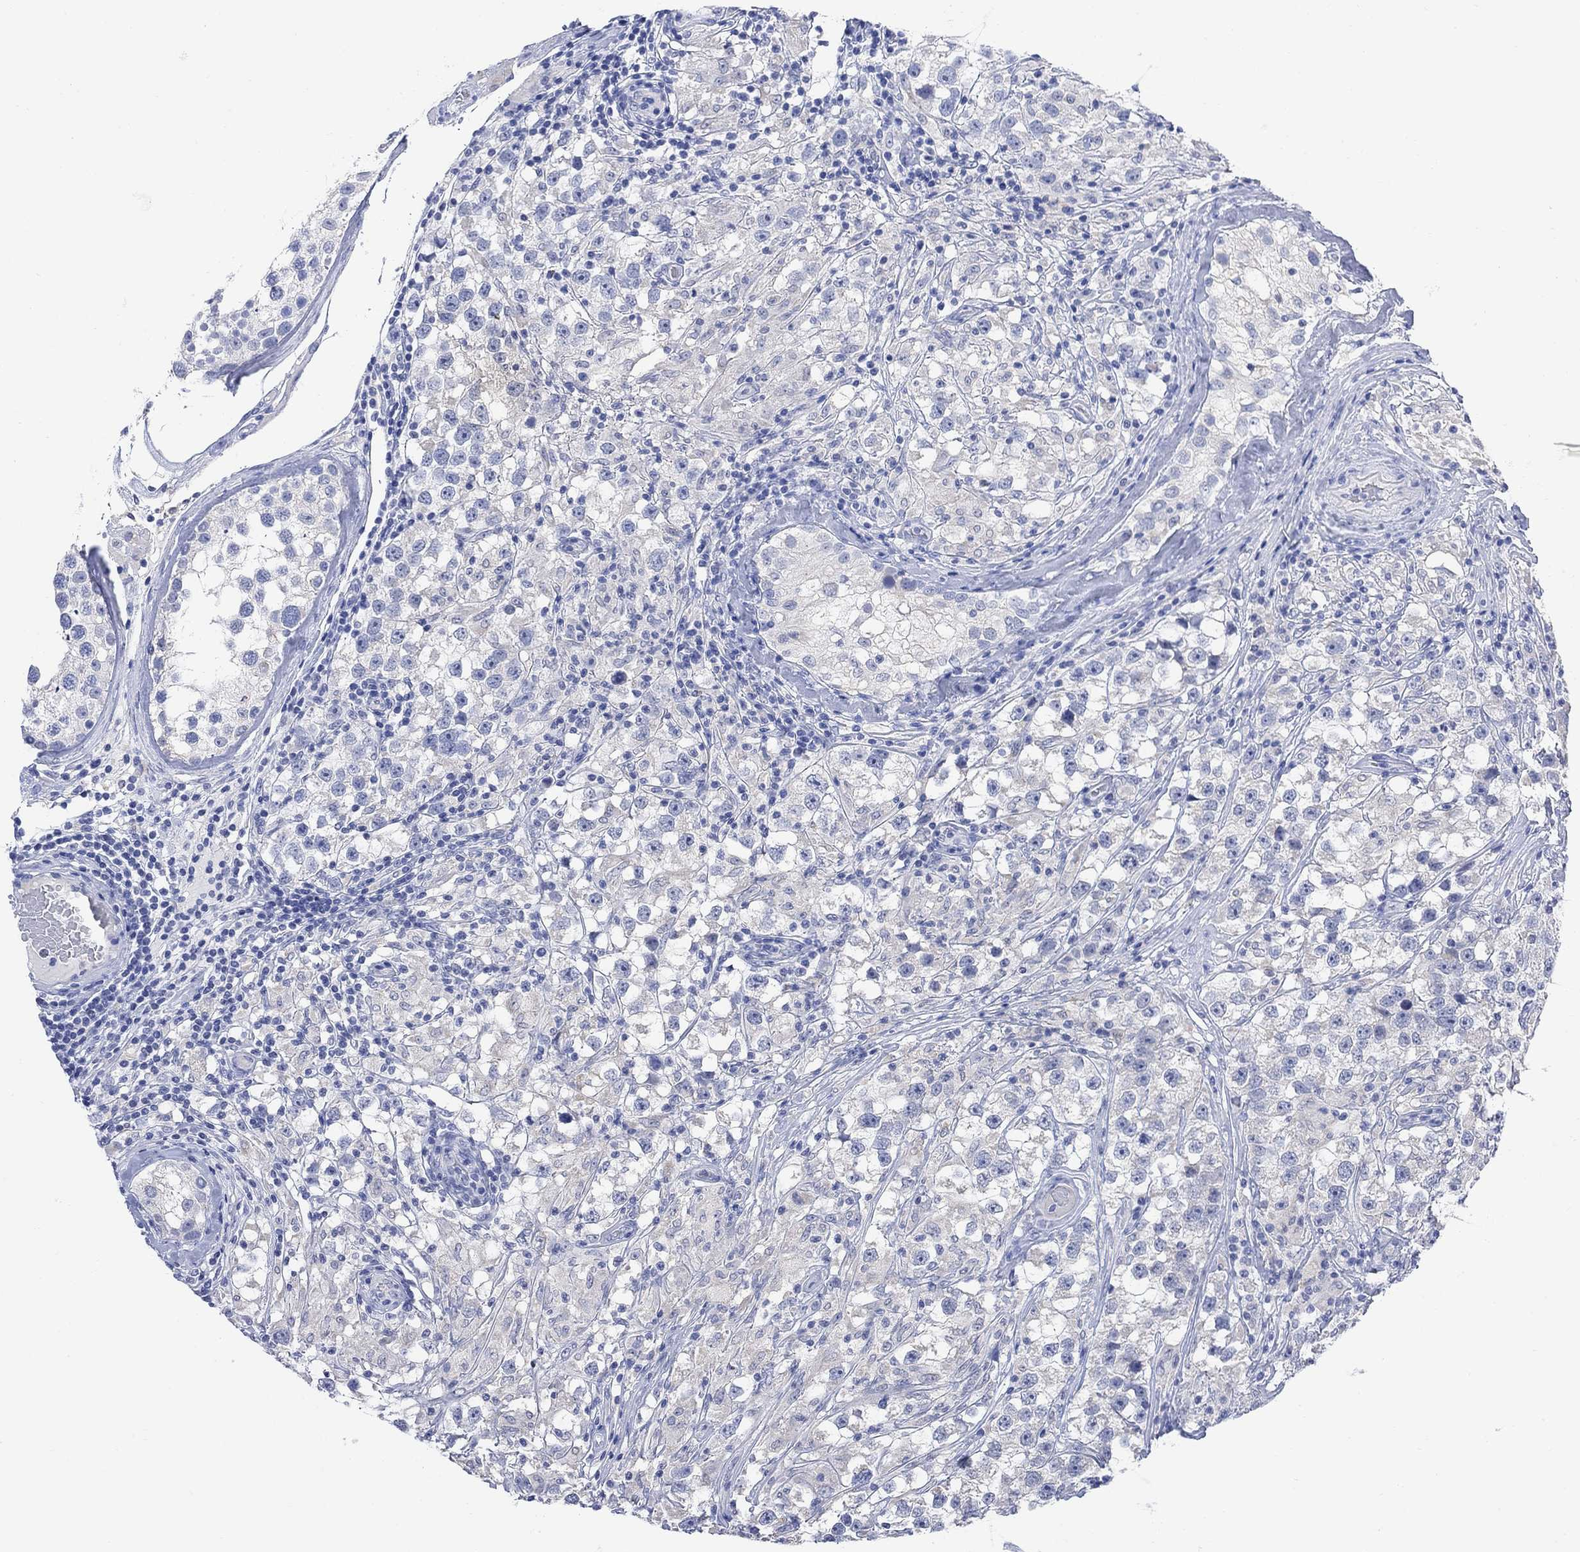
{"staining": {"intensity": "negative", "quantity": "none", "location": "none"}, "tissue": "testis cancer", "cell_type": "Tumor cells", "image_type": "cancer", "snomed": [{"axis": "morphology", "description": "Seminoma, NOS"}, {"axis": "topography", "description": "Testis"}], "caption": "Tumor cells show no significant protein positivity in seminoma (testis).", "gene": "FBP2", "patient": {"sex": "male", "age": 46}}